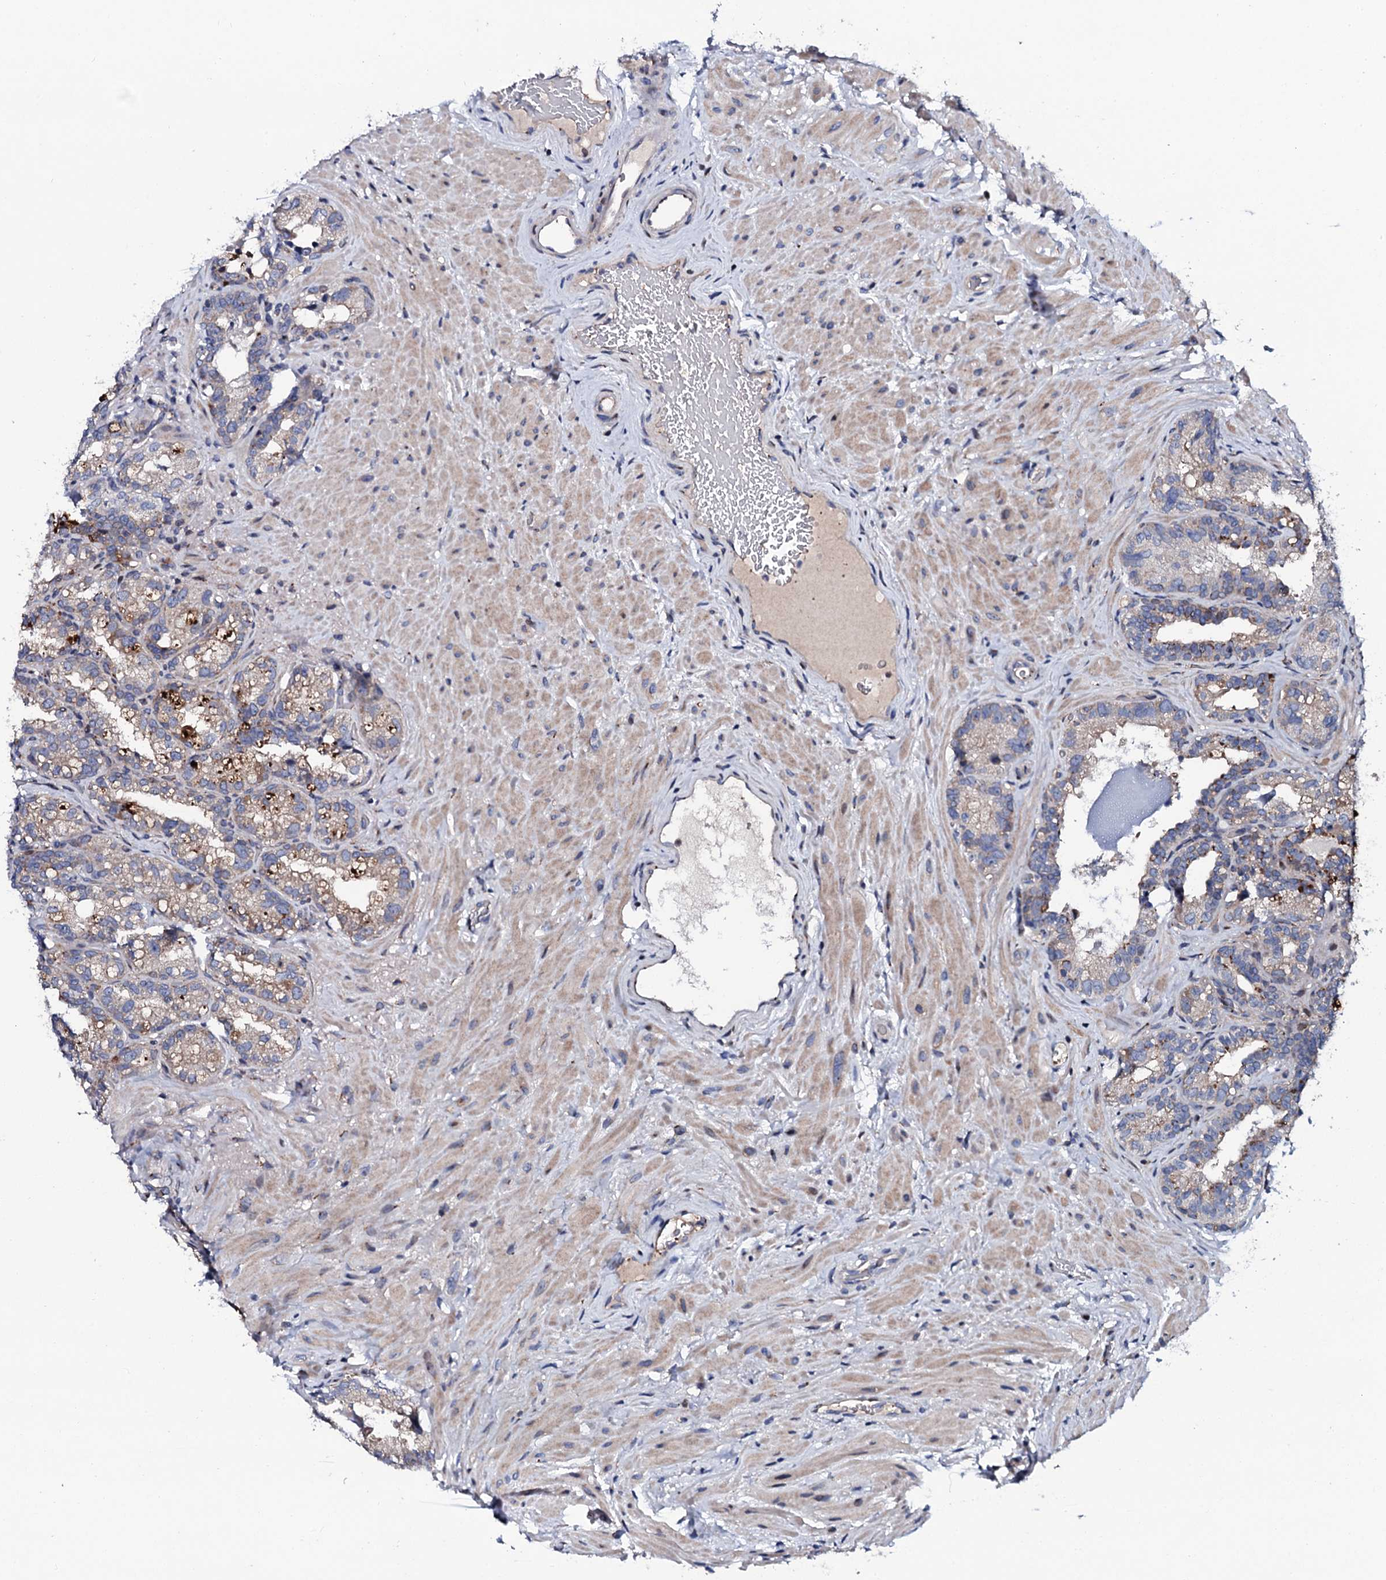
{"staining": {"intensity": "weak", "quantity": "25%-75%", "location": "cytoplasmic/membranous"}, "tissue": "seminal vesicle", "cell_type": "Glandular cells", "image_type": "normal", "snomed": [{"axis": "morphology", "description": "Normal tissue, NOS"}, {"axis": "topography", "description": "Seminal veicle"}, {"axis": "topography", "description": "Peripheral nerve tissue"}], "caption": "Immunohistochemistry of benign human seminal vesicle shows low levels of weak cytoplasmic/membranous expression in approximately 25%-75% of glandular cells. (DAB IHC with brightfield microscopy, high magnification).", "gene": "PLET1", "patient": {"sex": "male", "age": 67}}